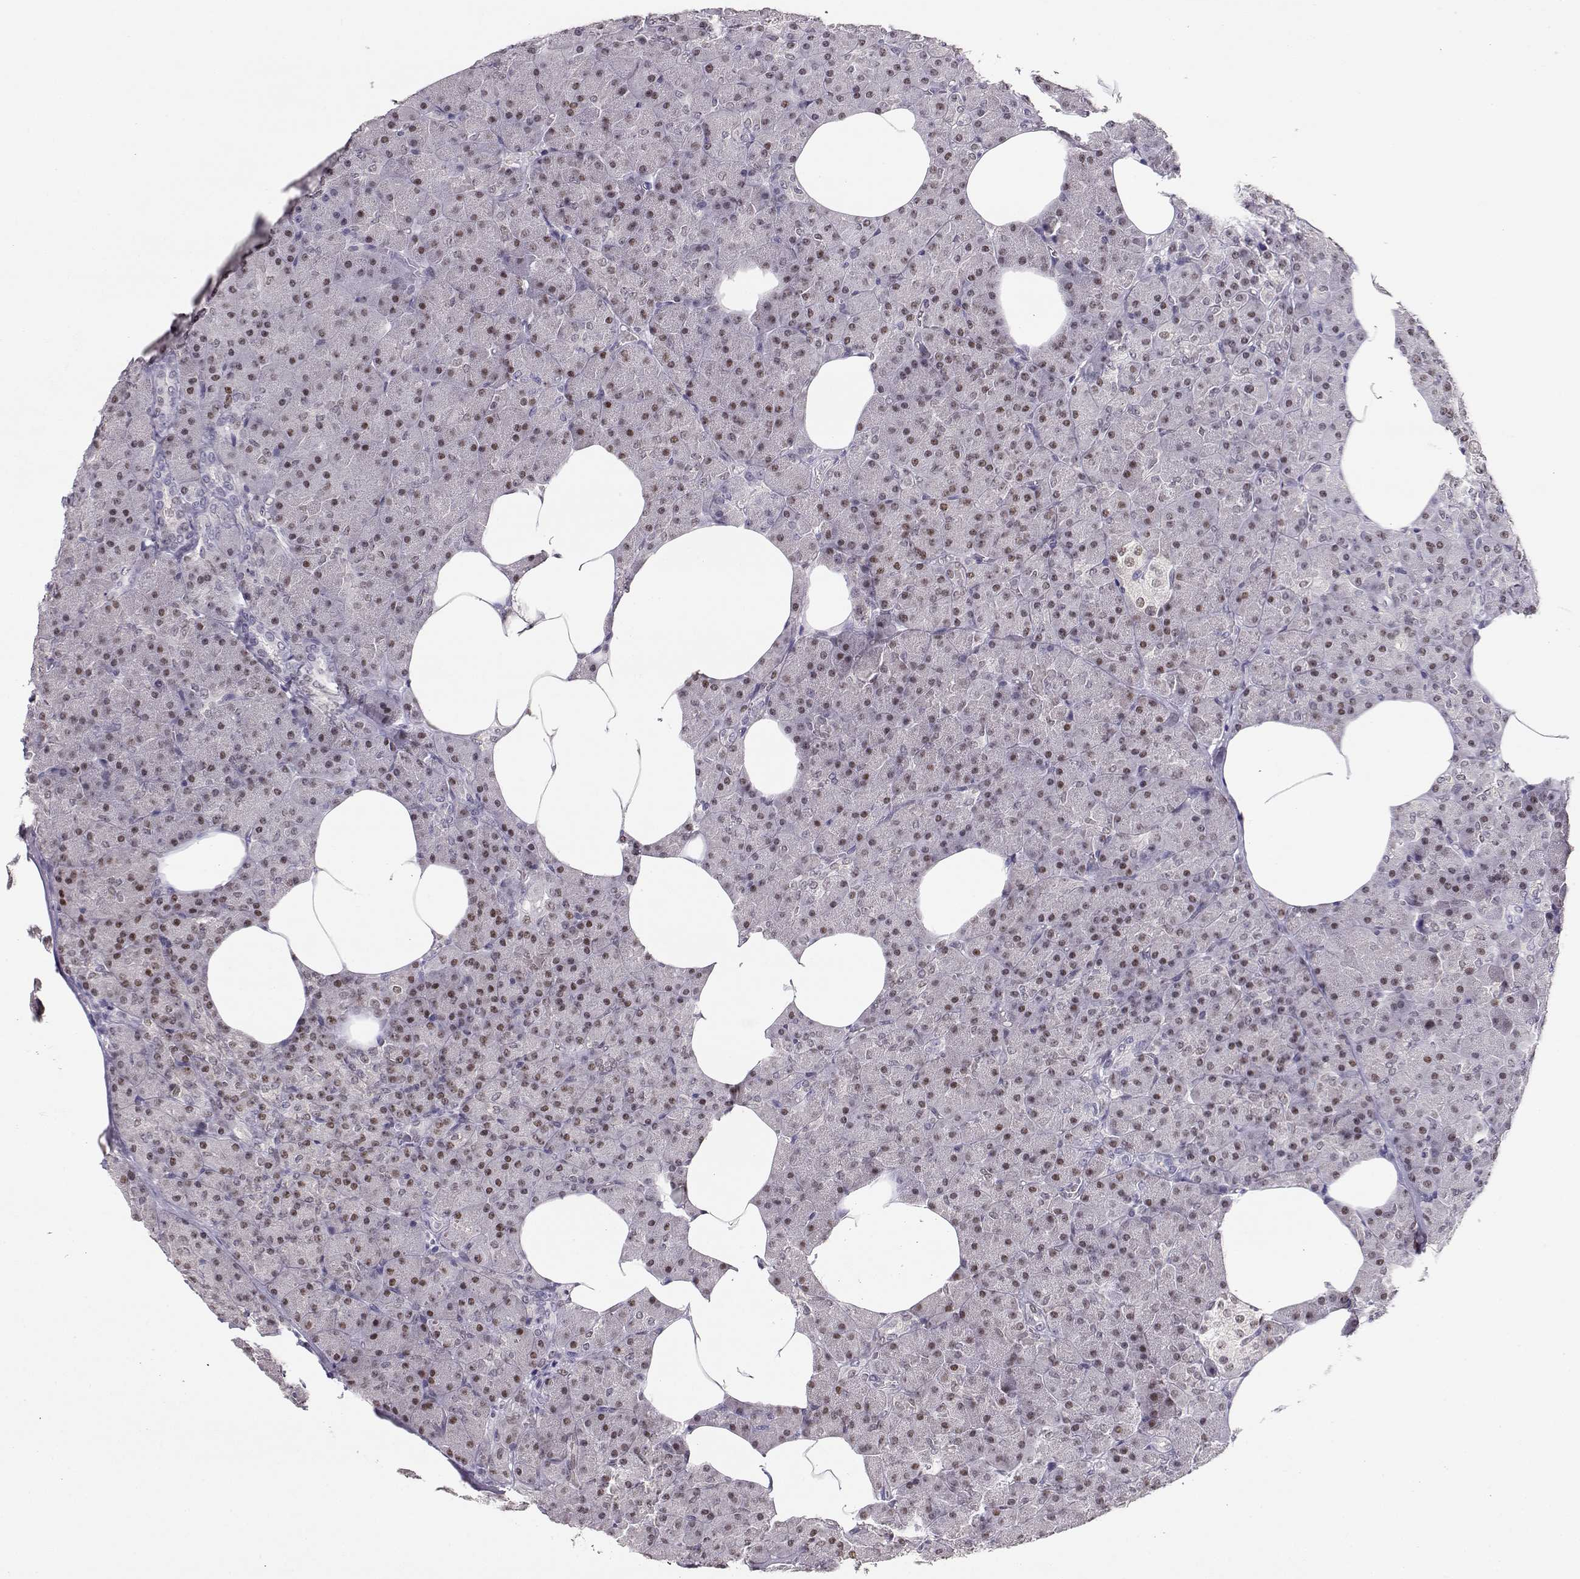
{"staining": {"intensity": "moderate", "quantity": "<25%", "location": "nuclear"}, "tissue": "pancreas", "cell_type": "Exocrine glandular cells", "image_type": "normal", "snomed": [{"axis": "morphology", "description": "Normal tissue, NOS"}, {"axis": "topography", "description": "Pancreas"}], "caption": "High-magnification brightfield microscopy of benign pancreas stained with DAB (3,3'-diaminobenzidine) (brown) and counterstained with hematoxylin (blue). exocrine glandular cells exhibit moderate nuclear staining is present in about<25% of cells. Using DAB (3,3'-diaminobenzidine) (brown) and hematoxylin (blue) stains, captured at high magnification using brightfield microscopy.", "gene": "POLI", "patient": {"sex": "female", "age": 45}}